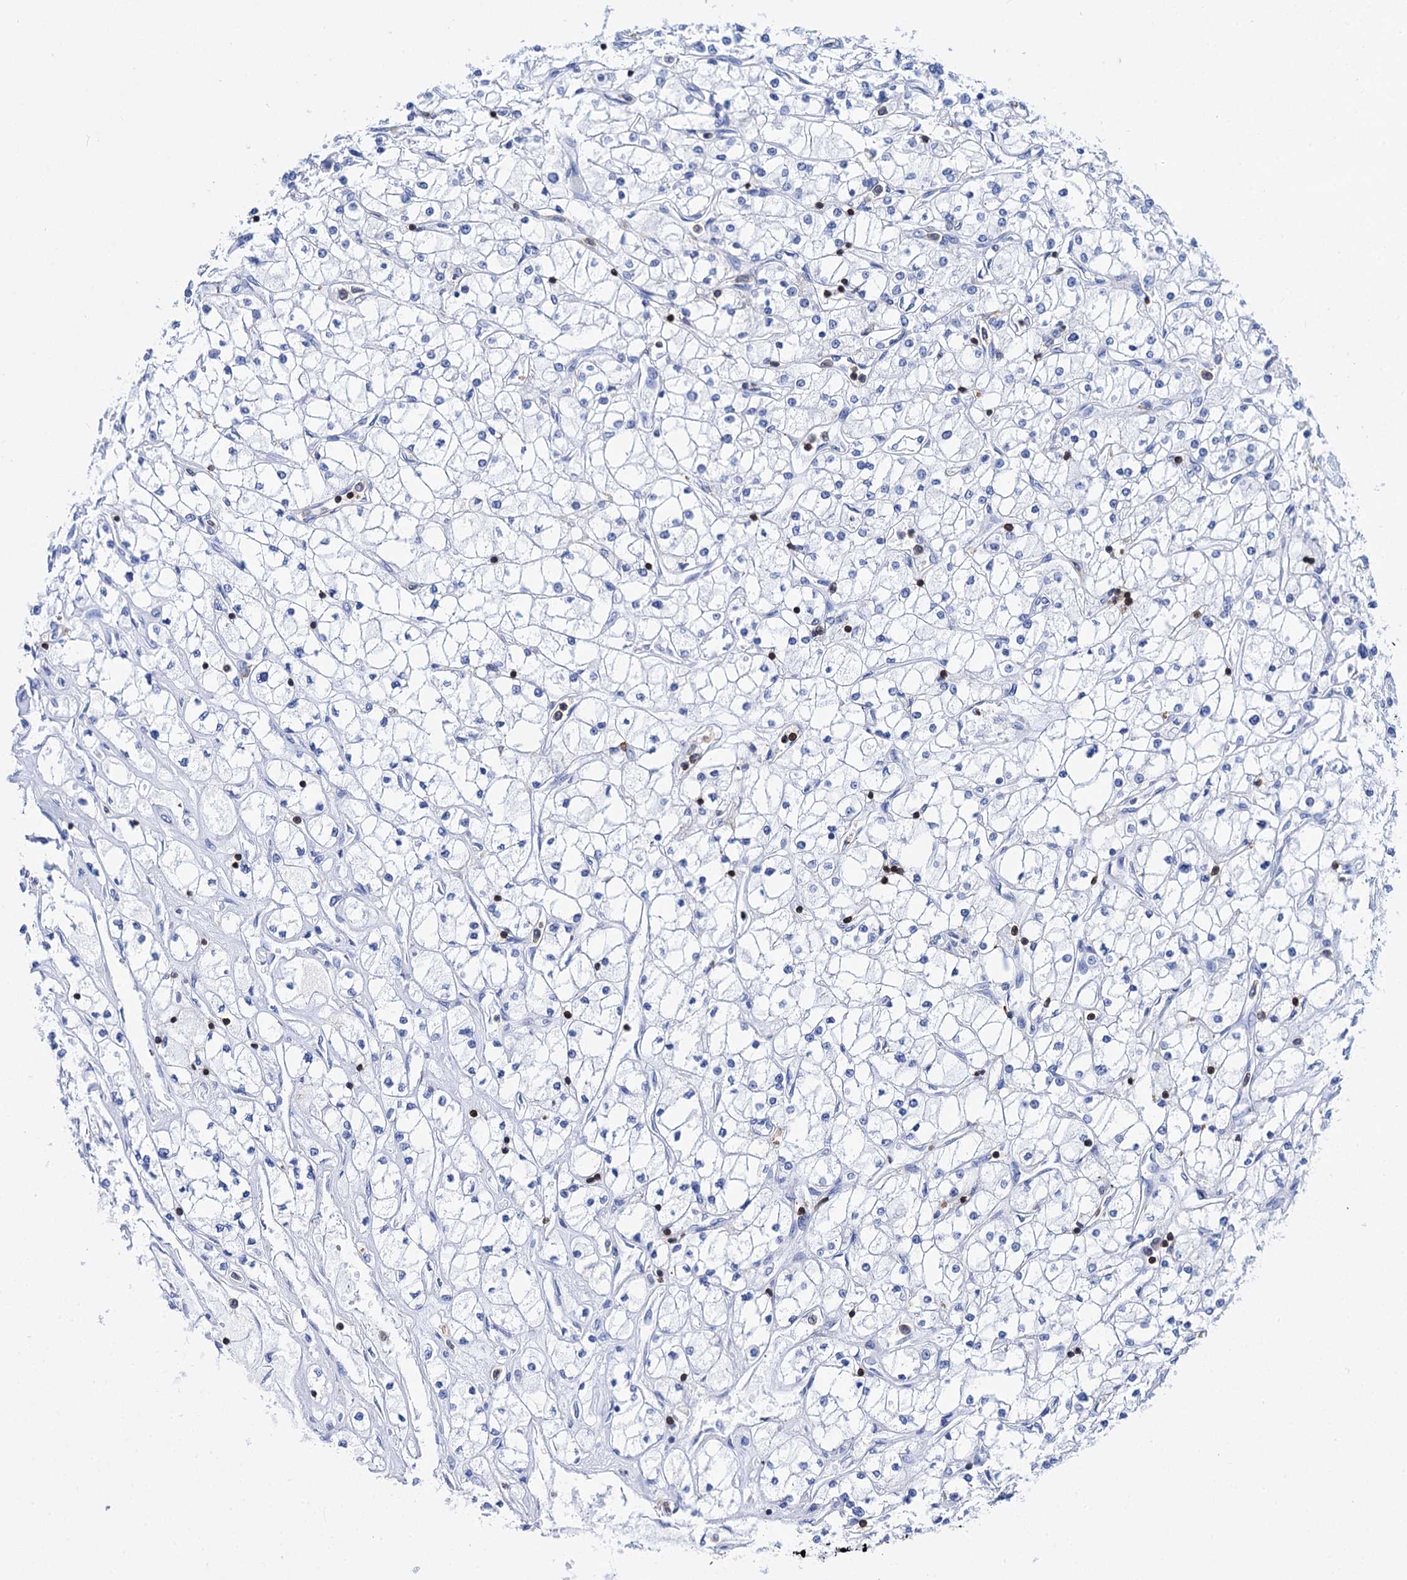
{"staining": {"intensity": "negative", "quantity": "none", "location": "none"}, "tissue": "renal cancer", "cell_type": "Tumor cells", "image_type": "cancer", "snomed": [{"axis": "morphology", "description": "Adenocarcinoma, NOS"}, {"axis": "topography", "description": "Kidney"}], "caption": "Tumor cells are negative for brown protein staining in adenocarcinoma (renal).", "gene": "DEF6", "patient": {"sex": "male", "age": 80}}